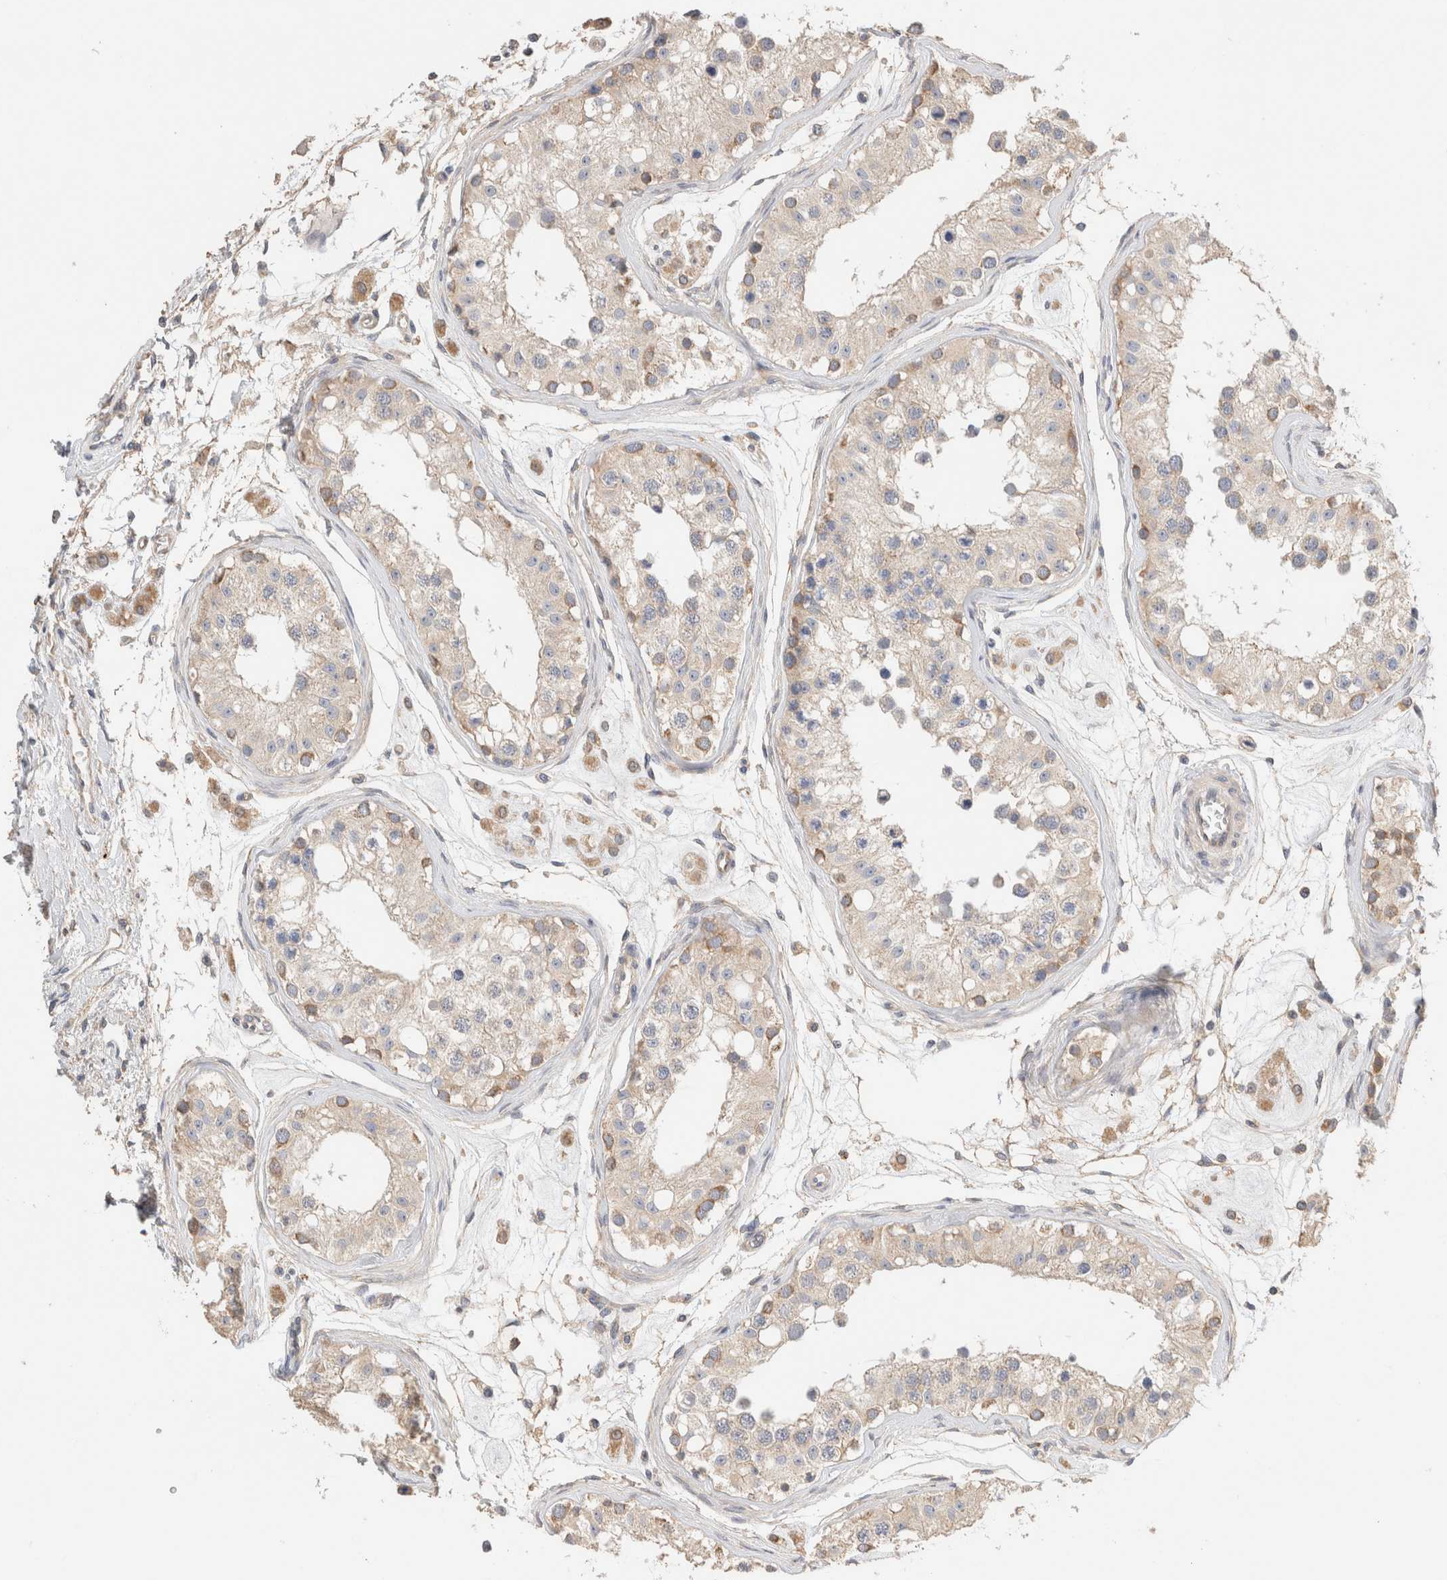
{"staining": {"intensity": "moderate", "quantity": "<25%", "location": "cytoplasmic/membranous"}, "tissue": "testis", "cell_type": "Cells in seminiferous ducts", "image_type": "normal", "snomed": [{"axis": "morphology", "description": "Normal tissue, NOS"}, {"axis": "morphology", "description": "Adenocarcinoma, metastatic, NOS"}, {"axis": "topography", "description": "Testis"}], "caption": "Immunohistochemical staining of benign human testis shows moderate cytoplasmic/membranous protein staining in approximately <25% of cells in seminiferous ducts. The protein of interest is shown in brown color, while the nuclei are stained blue.", "gene": "B3GNTL1", "patient": {"sex": "male", "age": 26}}